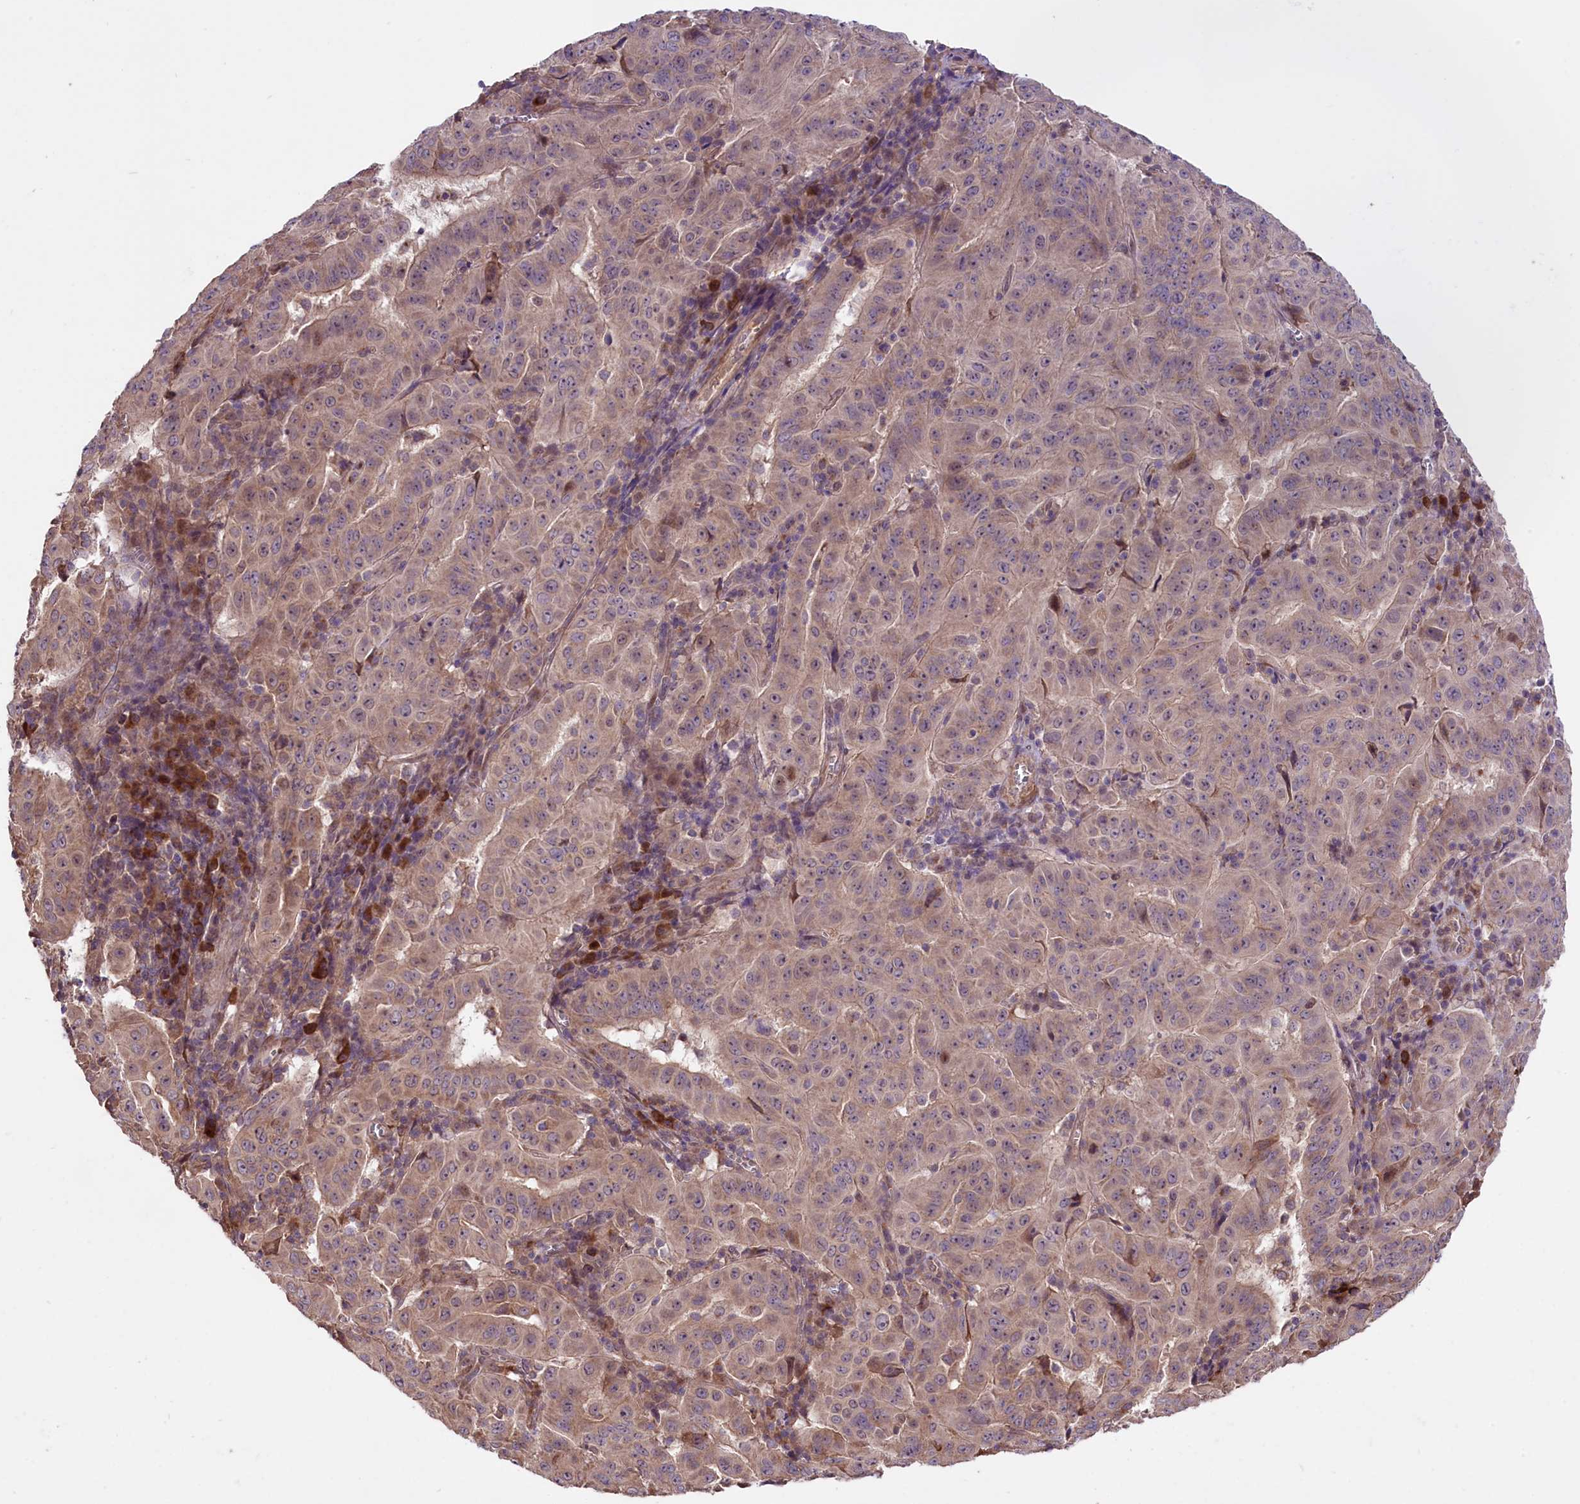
{"staining": {"intensity": "weak", "quantity": "25%-75%", "location": "cytoplasmic/membranous"}, "tissue": "pancreatic cancer", "cell_type": "Tumor cells", "image_type": "cancer", "snomed": [{"axis": "morphology", "description": "Adenocarcinoma, NOS"}, {"axis": "topography", "description": "Pancreas"}], "caption": "Tumor cells reveal low levels of weak cytoplasmic/membranous expression in approximately 25%-75% of cells in adenocarcinoma (pancreatic).", "gene": "HDAC5", "patient": {"sex": "male", "age": 63}}